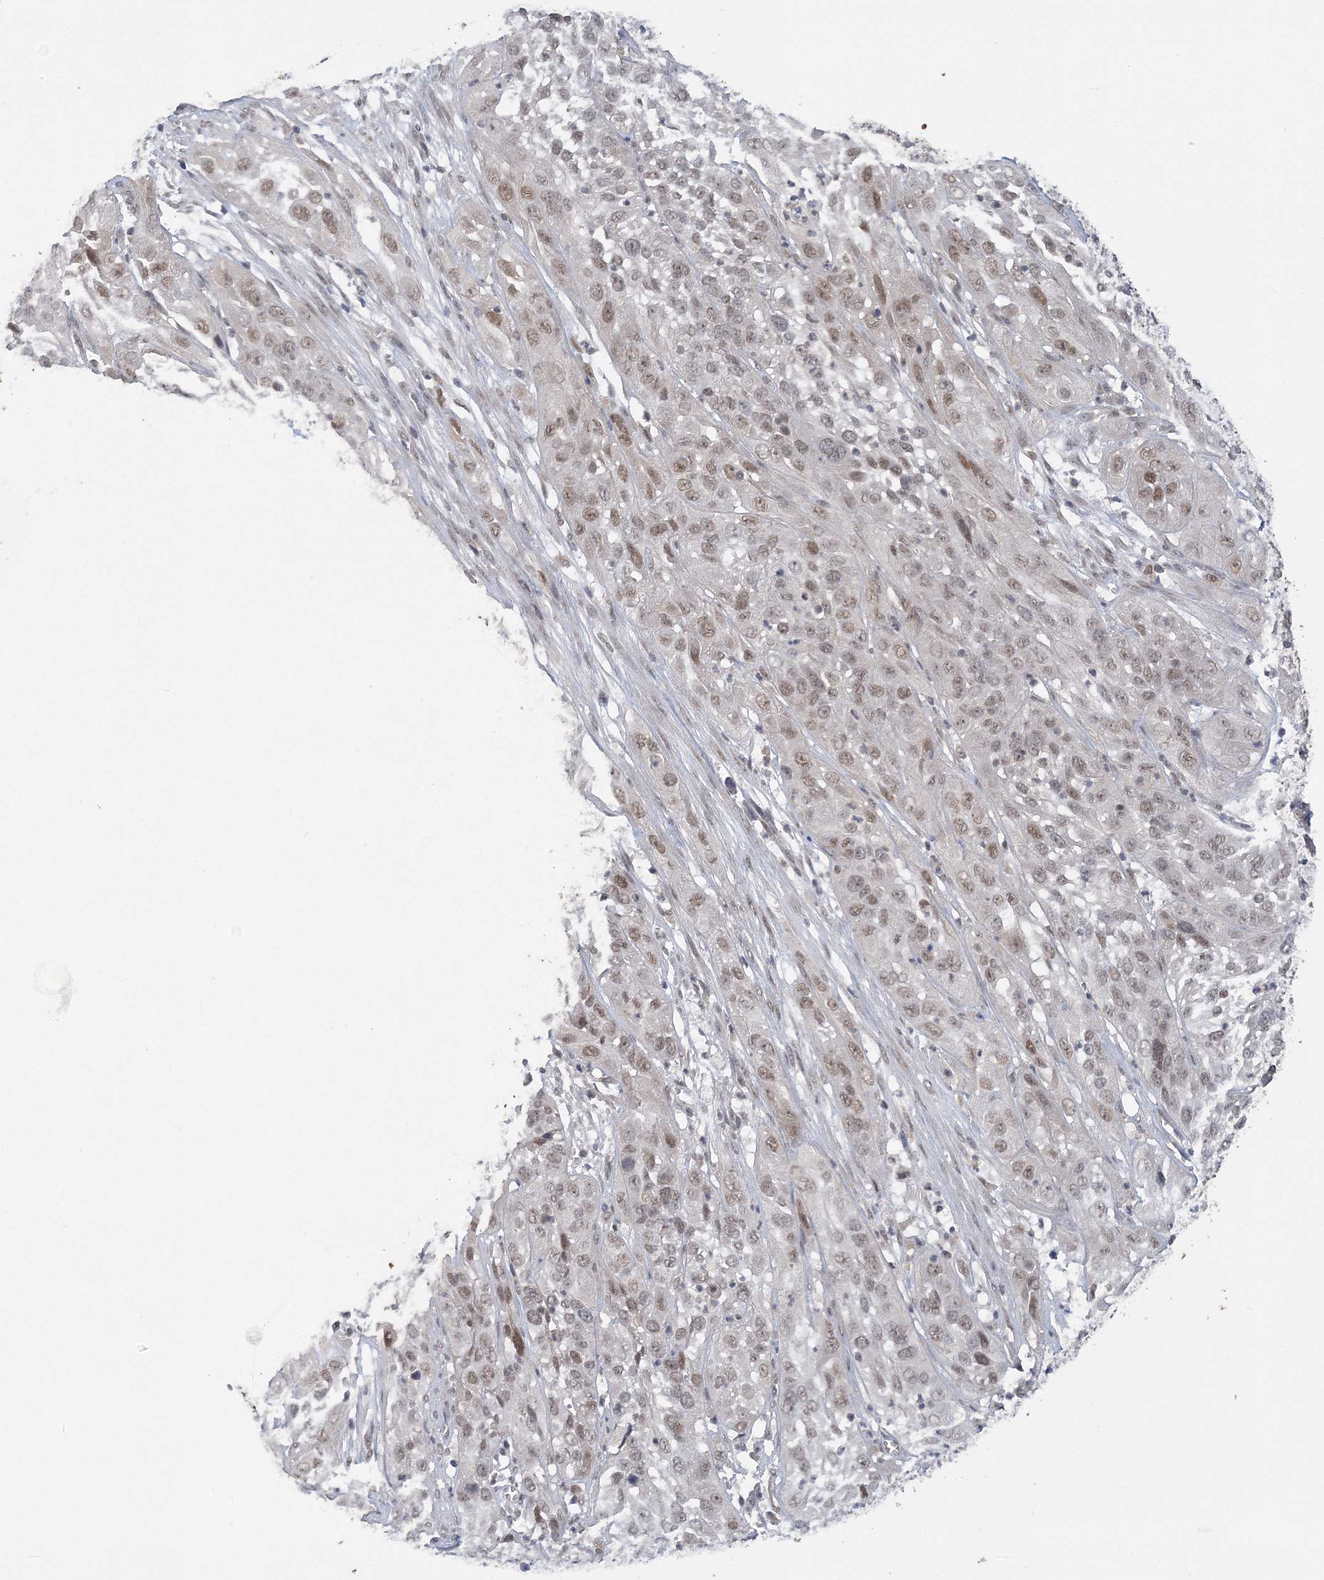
{"staining": {"intensity": "moderate", "quantity": ">75%", "location": "nuclear"}, "tissue": "cervical cancer", "cell_type": "Tumor cells", "image_type": "cancer", "snomed": [{"axis": "morphology", "description": "Squamous cell carcinoma, NOS"}, {"axis": "topography", "description": "Cervix"}], "caption": "Cervical squamous cell carcinoma stained with a protein marker exhibits moderate staining in tumor cells.", "gene": "ZBTB7A", "patient": {"sex": "female", "age": 32}}